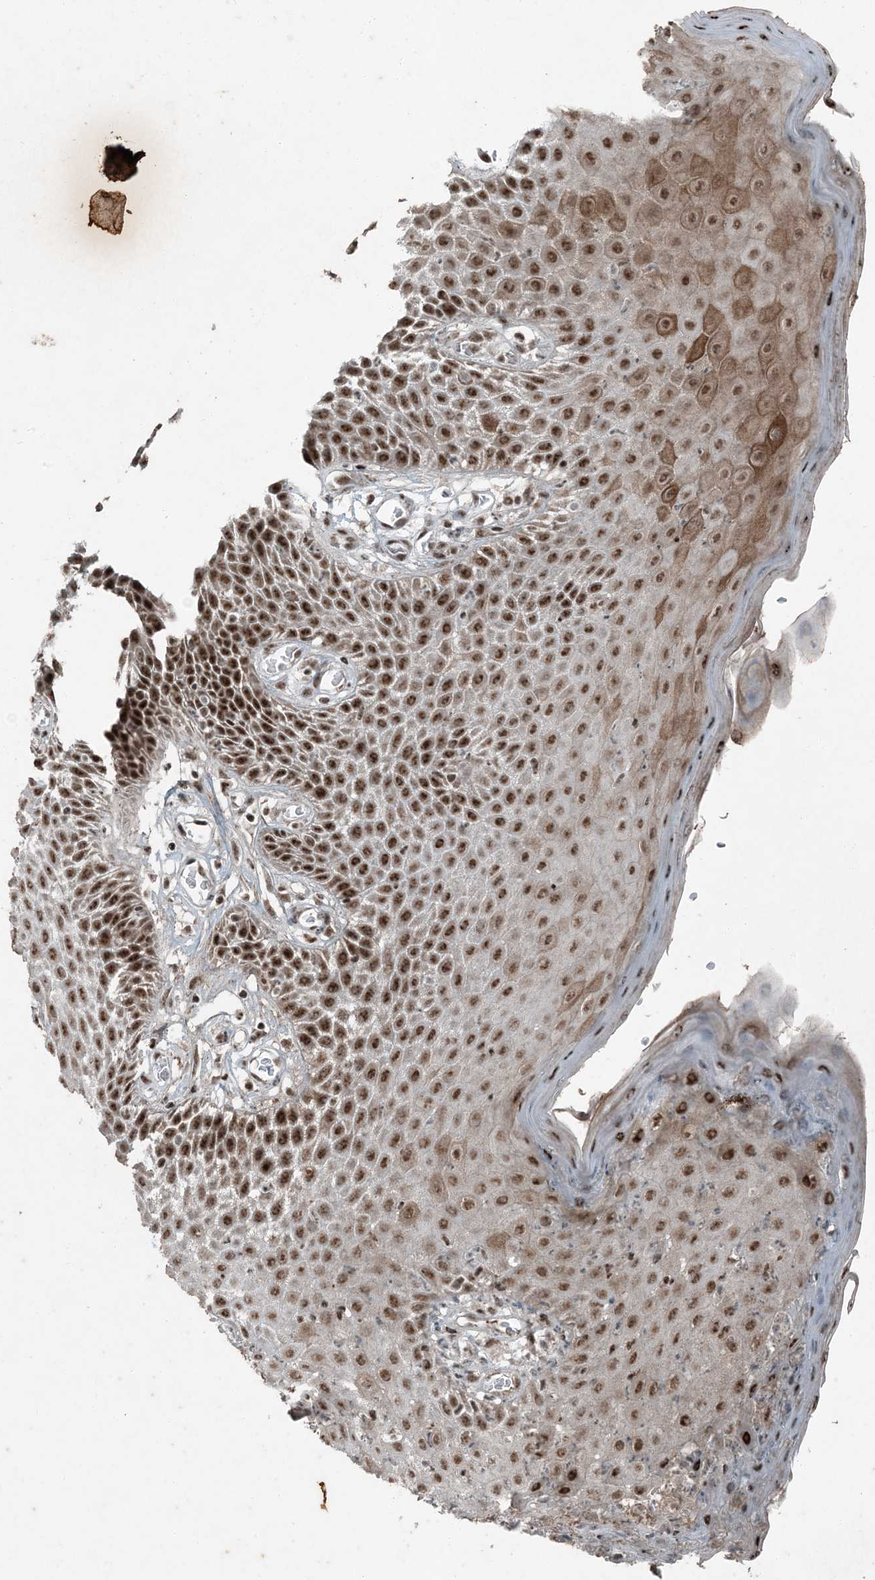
{"staining": {"intensity": "strong", "quantity": ">75%", "location": "cytoplasmic/membranous,nuclear"}, "tissue": "skin", "cell_type": "Epidermal cells", "image_type": "normal", "snomed": [{"axis": "morphology", "description": "Normal tissue, NOS"}, {"axis": "topography", "description": "Vulva"}], "caption": "Immunohistochemical staining of unremarkable skin displays strong cytoplasmic/membranous,nuclear protein staining in about >75% of epidermal cells.", "gene": "TADA2B", "patient": {"sex": "female", "age": 68}}